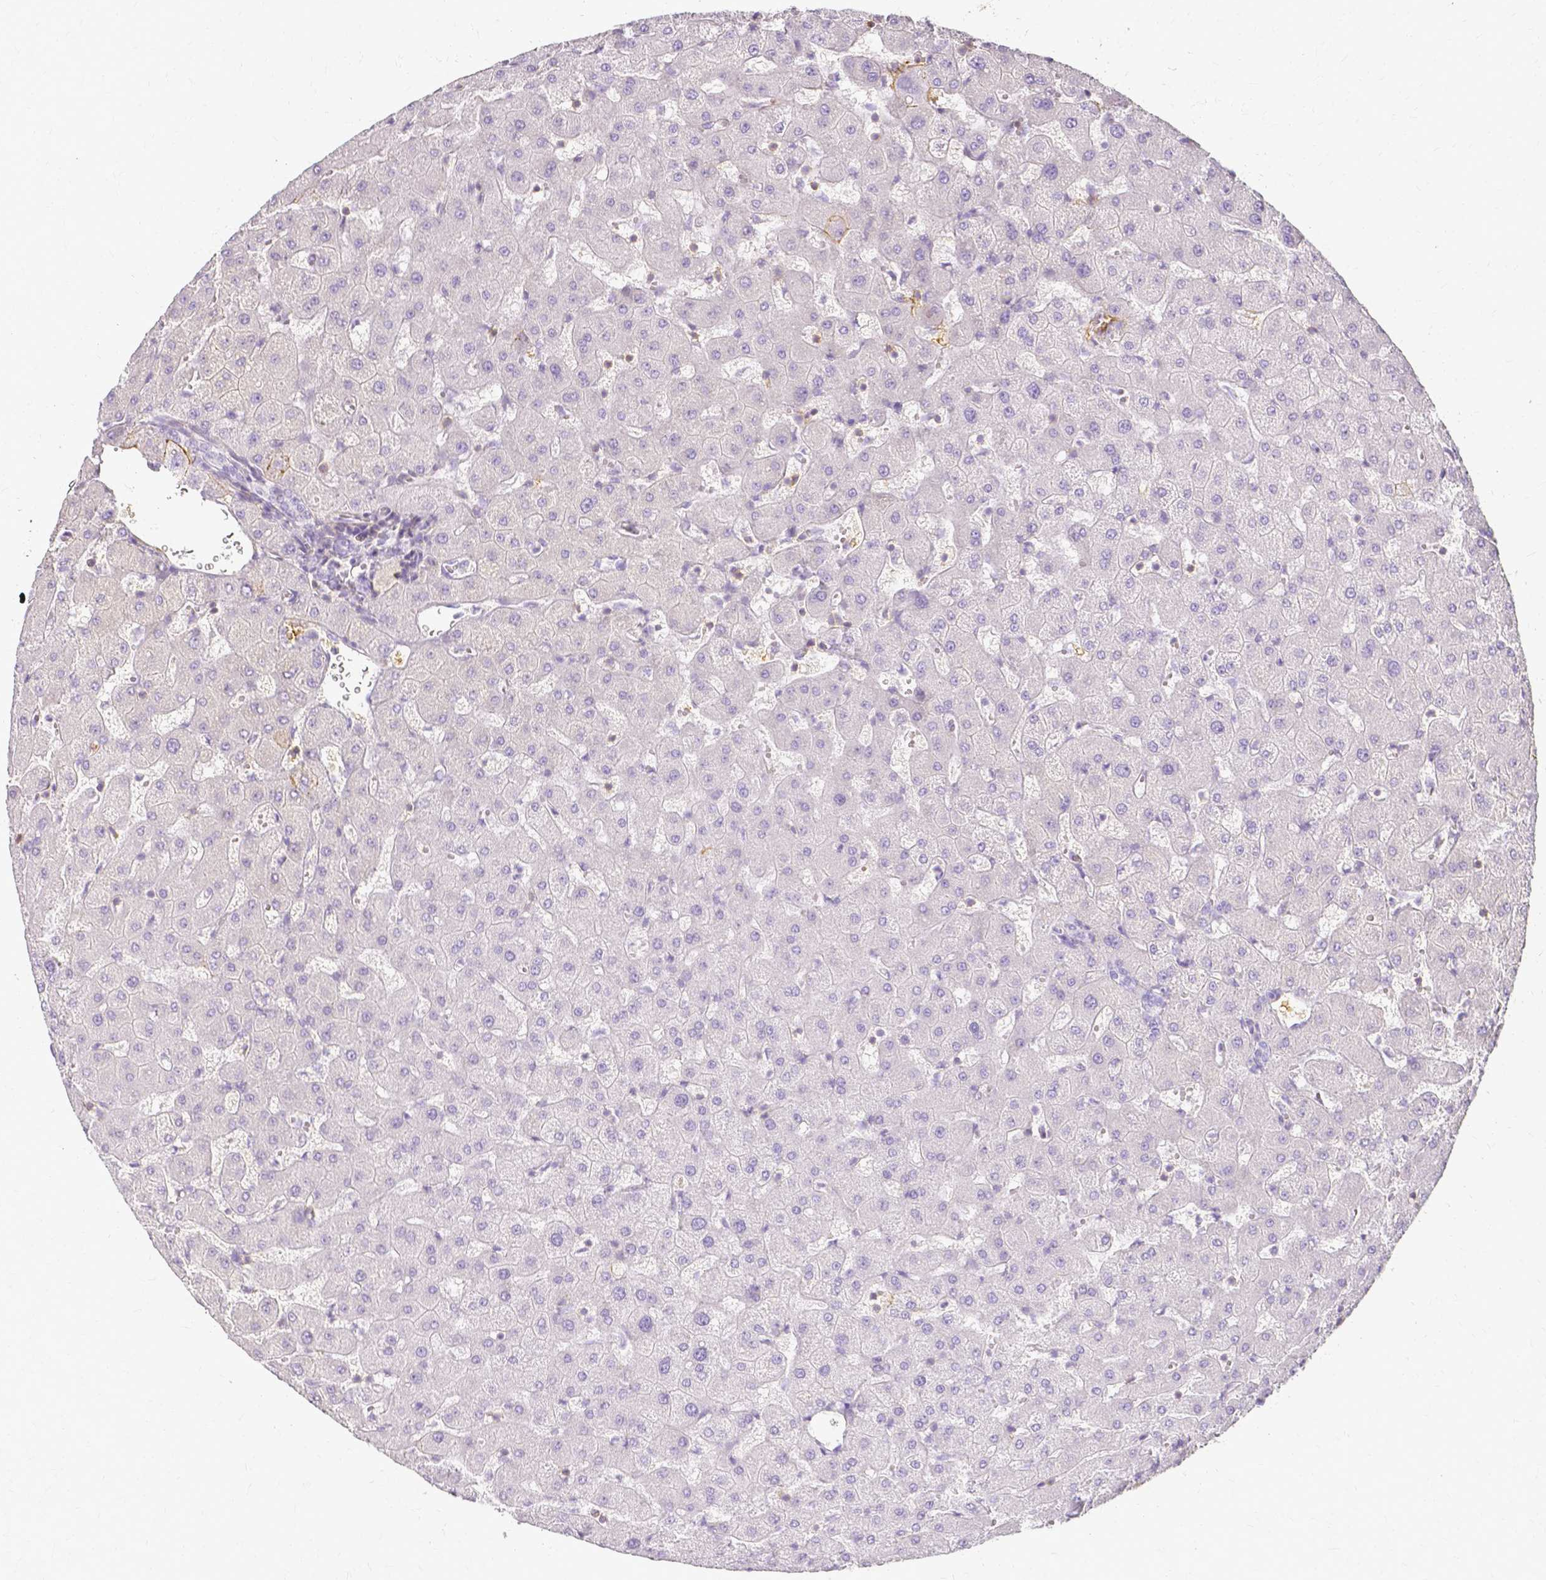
{"staining": {"intensity": "negative", "quantity": "none", "location": "none"}, "tissue": "liver", "cell_type": "Cholangiocytes", "image_type": "normal", "snomed": [{"axis": "morphology", "description": "Normal tissue, NOS"}, {"axis": "topography", "description": "Liver"}], "caption": "Cholangiocytes show no significant staining in normal liver.", "gene": "HSPA12A", "patient": {"sex": "female", "age": 63}}